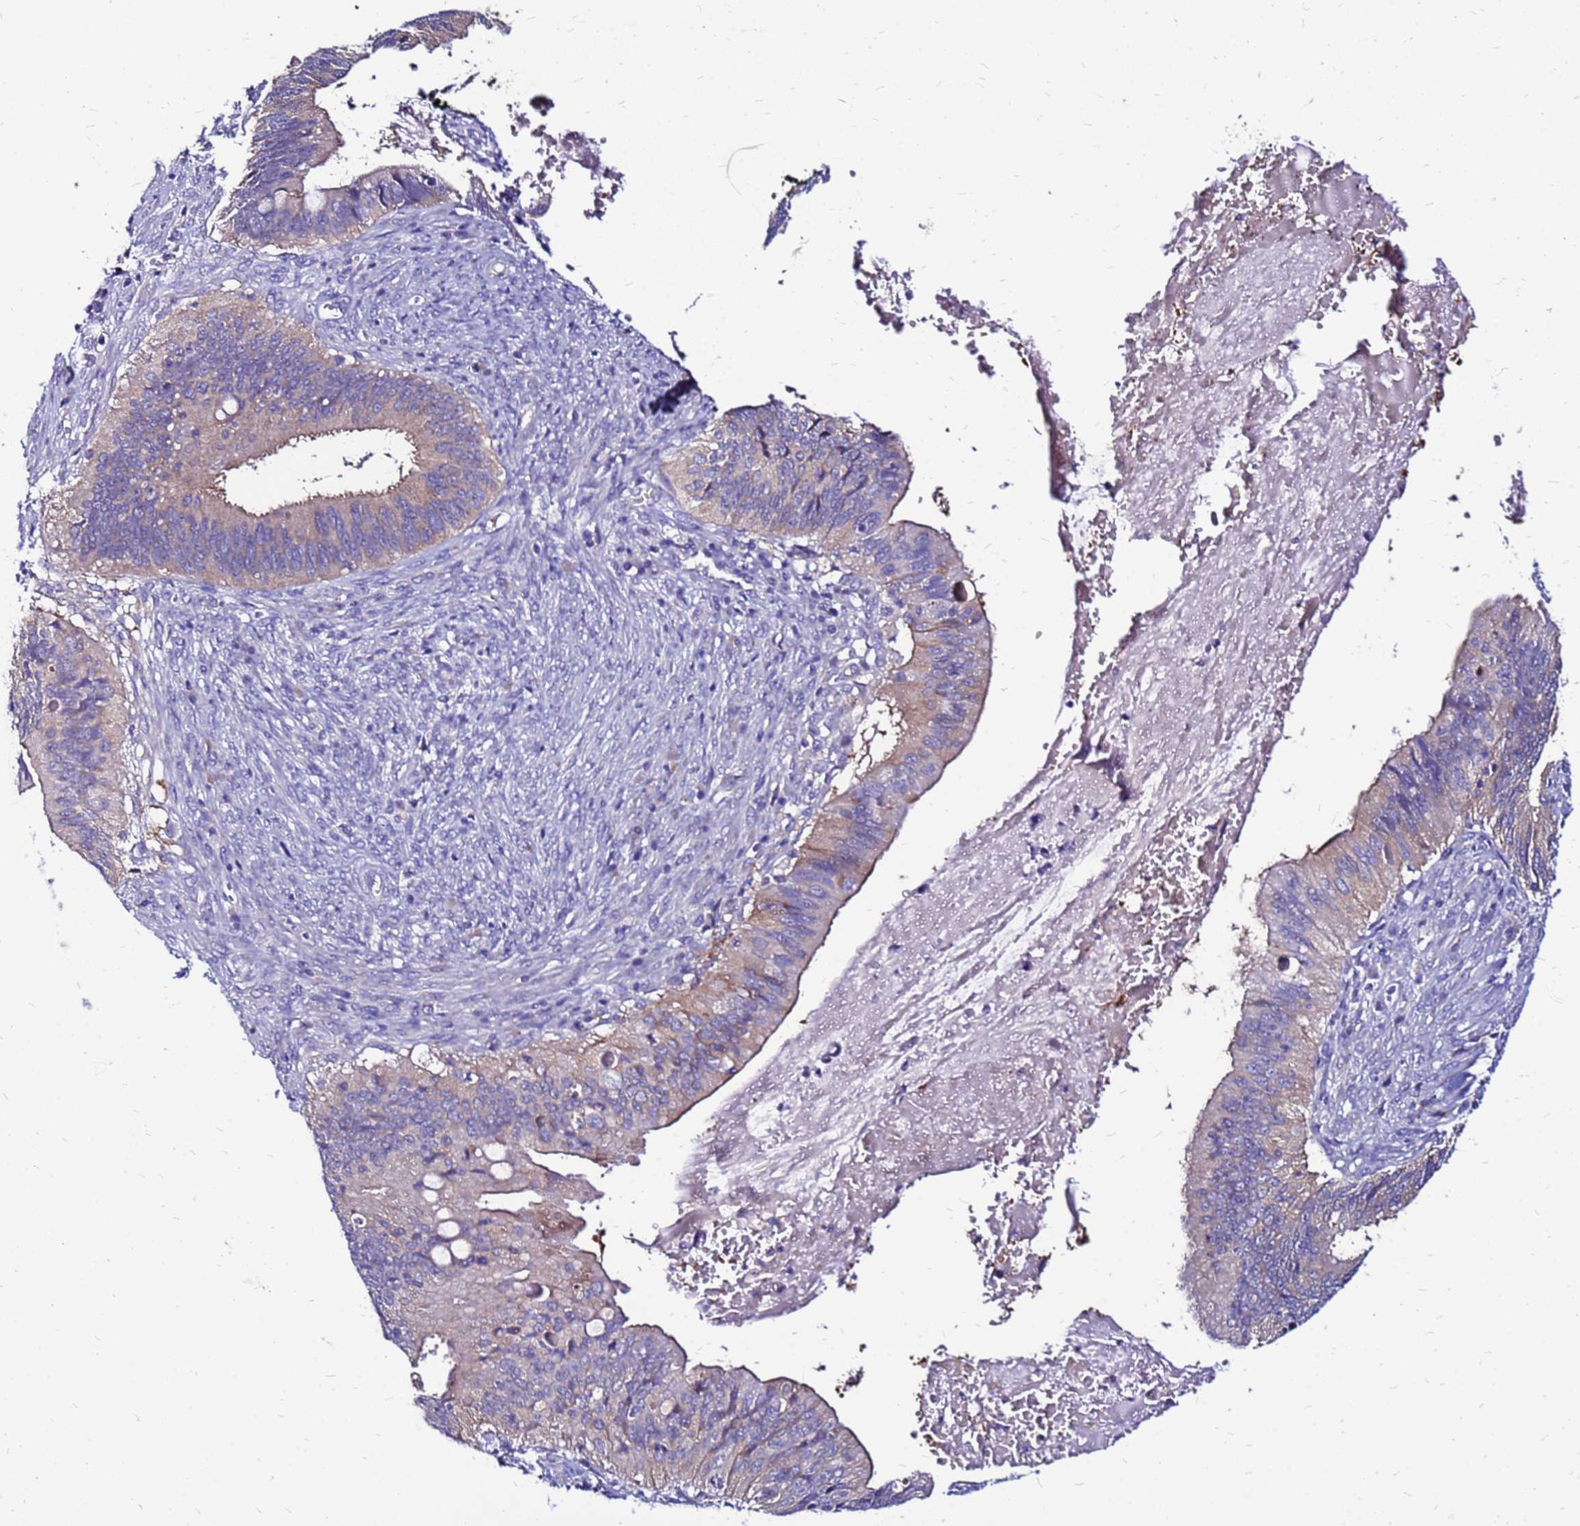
{"staining": {"intensity": "weak", "quantity": "25%-75%", "location": "cytoplasmic/membranous"}, "tissue": "cervical cancer", "cell_type": "Tumor cells", "image_type": "cancer", "snomed": [{"axis": "morphology", "description": "Adenocarcinoma, NOS"}, {"axis": "topography", "description": "Cervix"}], "caption": "Cervical adenocarcinoma stained with DAB immunohistochemistry shows low levels of weak cytoplasmic/membranous expression in approximately 25%-75% of tumor cells. The protein is shown in brown color, while the nuclei are stained blue.", "gene": "ARHGEF5", "patient": {"sex": "female", "age": 42}}